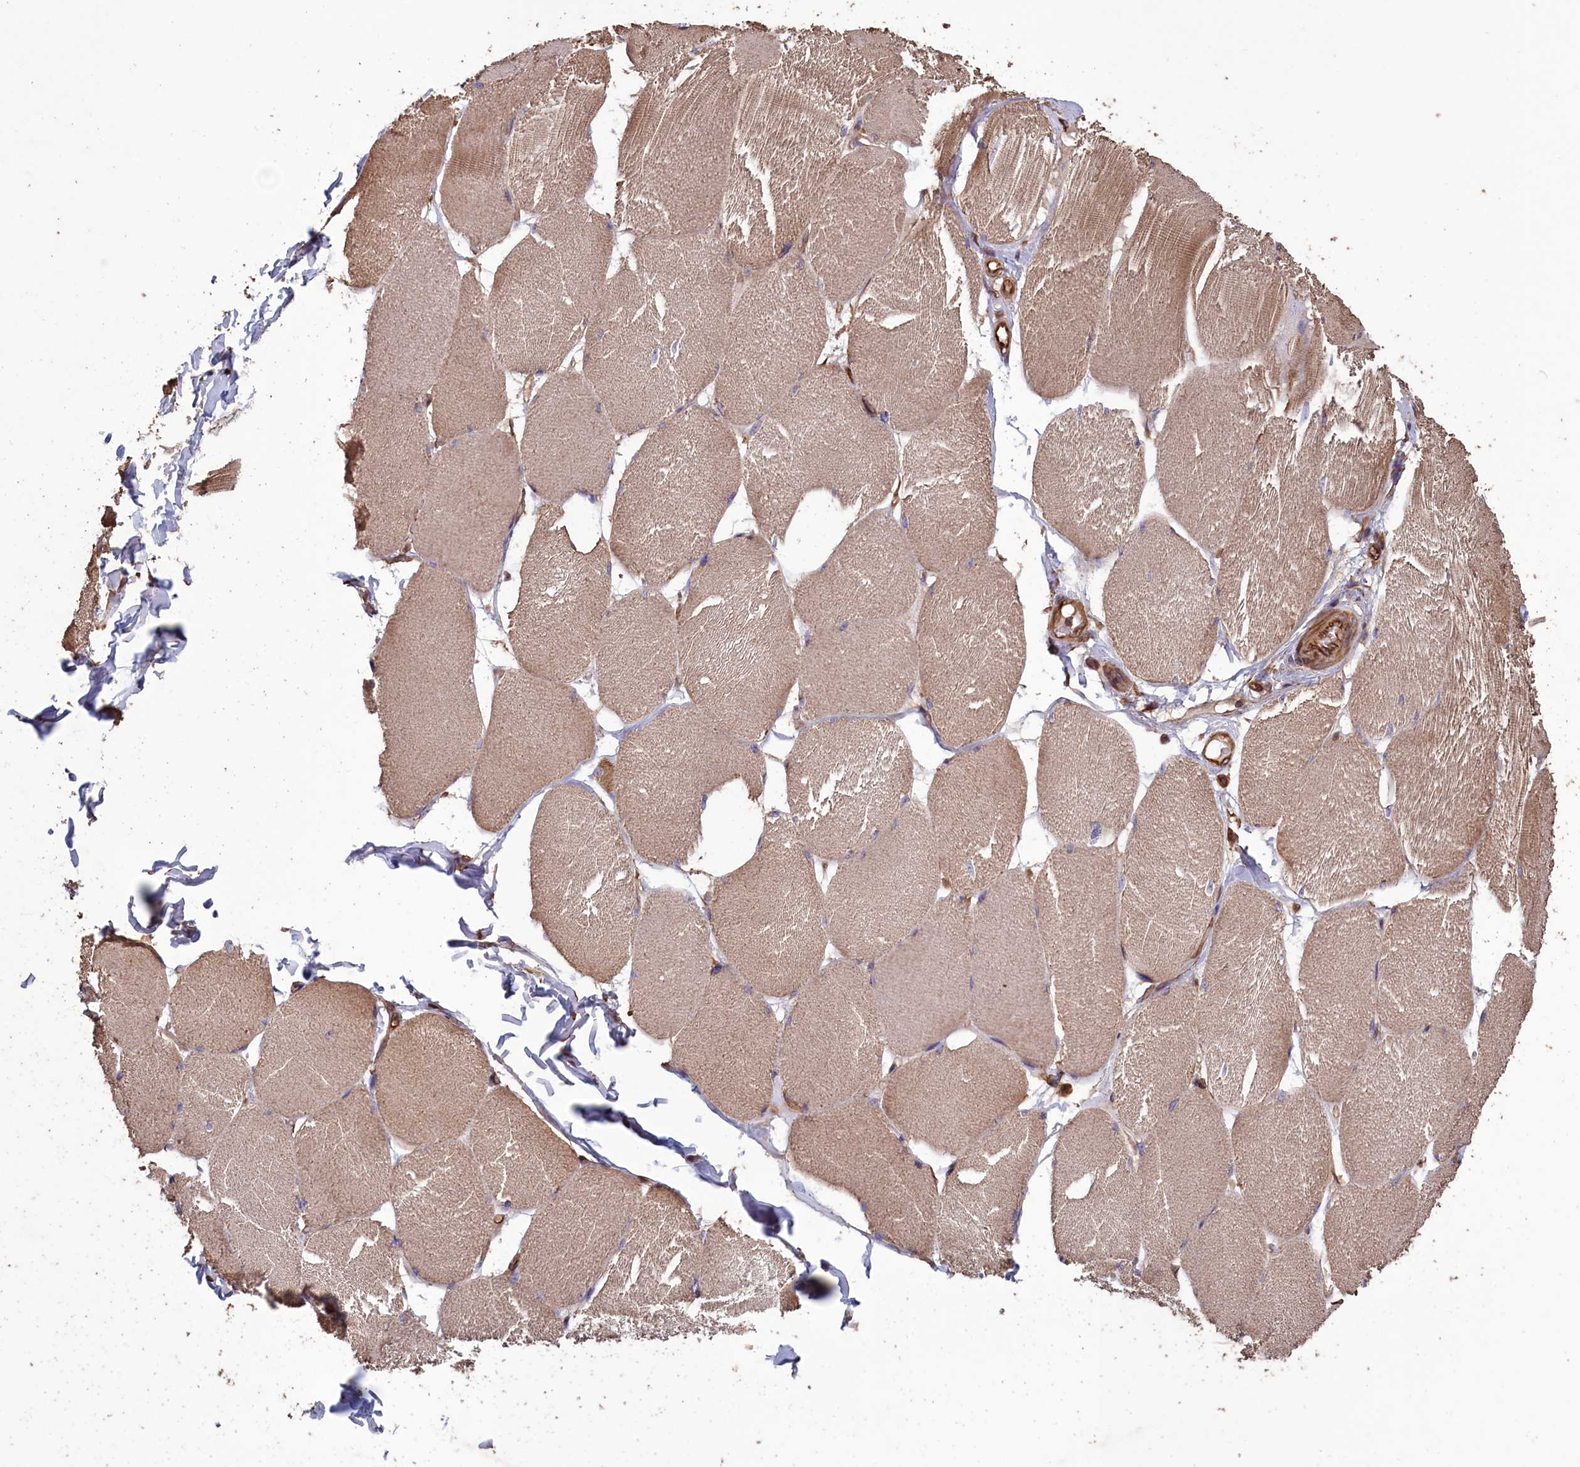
{"staining": {"intensity": "moderate", "quantity": "25%-75%", "location": "cytoplasmic/membranous"}, "tissue": "skeletal muscle", "cell_type": "Myocytes", "image_type": "normal", "snomed": [{"axis": "morphology", "description": "Normal tissue, NOS"}, {"axis": "topography", "description": "Skin"}, {"axis": "topography", "description": "Skeletal muscle"}], "caption": "A brown stain labels moderate cytoplasmic/membranous expression of a protein in myocytes of normal skeletal muscle.", "gene": "DAPK3", "patient": {"sex": "male", "age": 83}}